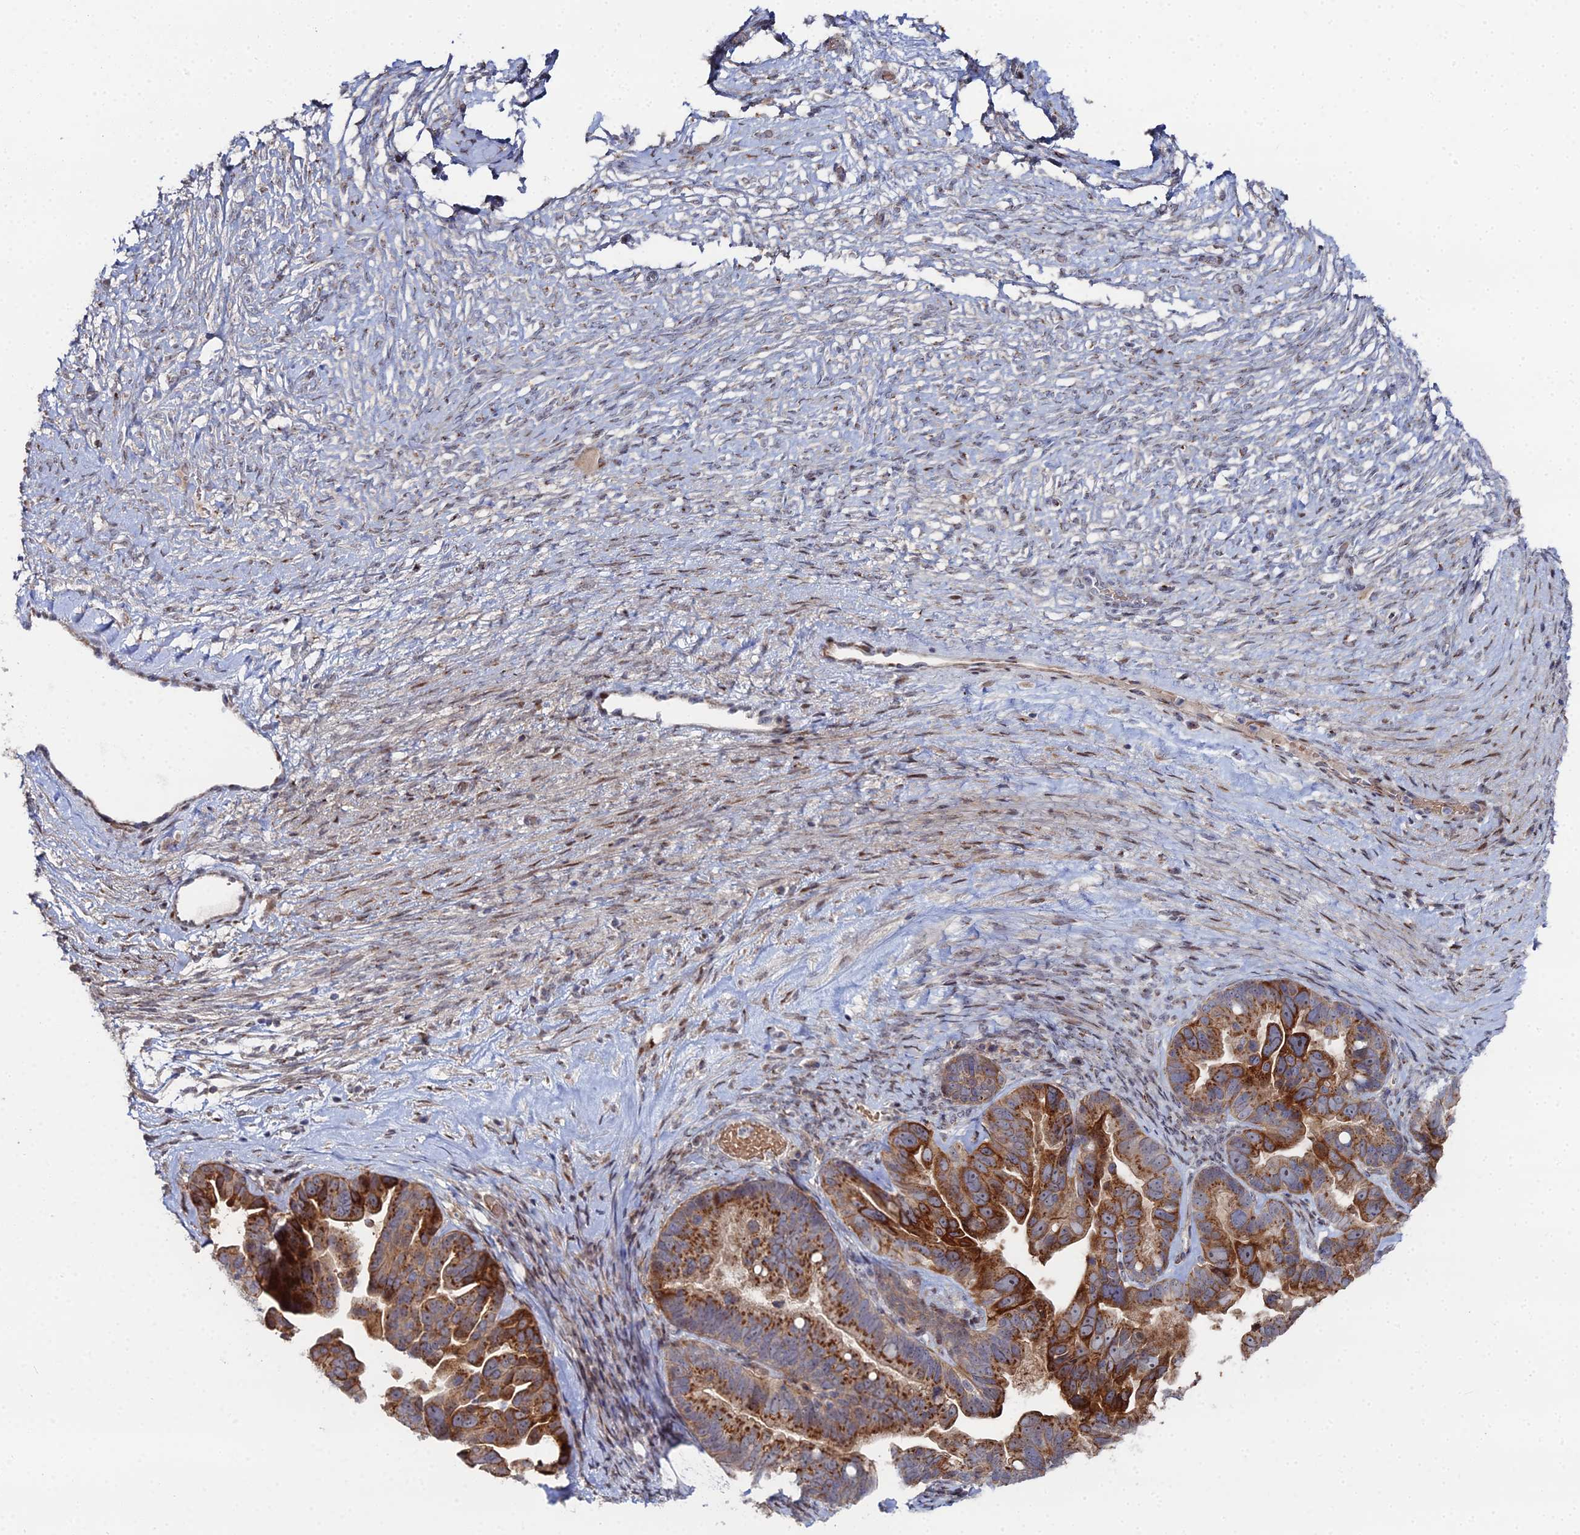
{"staining": {"intensity": "strong", "quantity": ">75%", "location": "cytoplasmic/membranous"}, "tissue": "ovarian cancer", "cell_type": "Tumor cells", "image_type": "cancer", "snomed": [{"axis": "morphology", "description": "Cystadenocarcinoma, serous, NOS"}, {"axis": "topography", "description": "Ovary"}], "caption": "Tumor cells show high levels of strong cytoplasmic/membranous staining in about >75% of cells in serous cystadenocarcinoma (ovarian). (DAB IHC with brightfield microscopy, high magnification).", "gene": "SGMS1", "patient": {"sex": "female", "age": 56}}